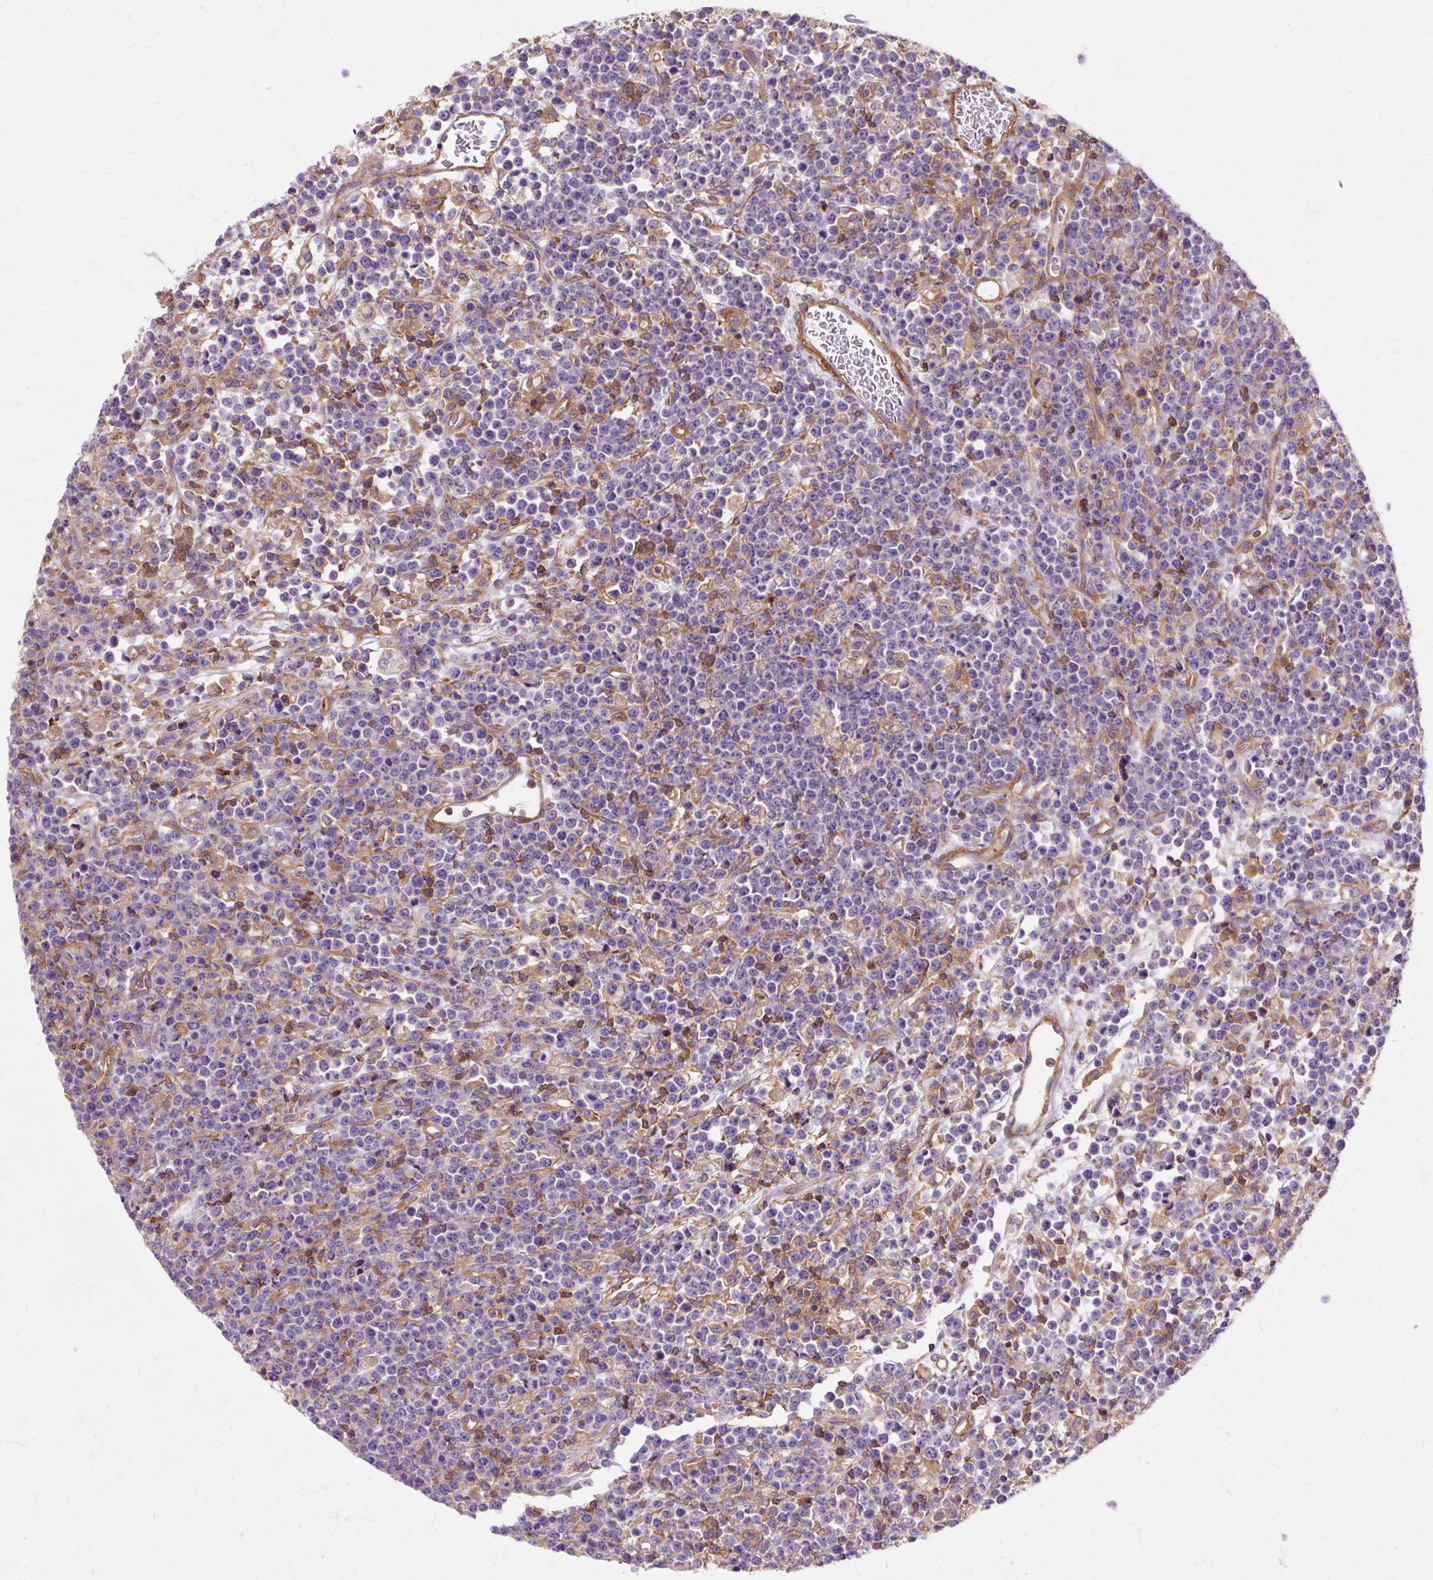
{"staining": {"intensity": "negative", "quantity": "none", "location": "none"}, "tissue": "lymphoma", "cell_type": "Tumor cells", "image_type": "cancer", "snomed": [{"axis": "morphology", "description": "Malignant lymphoma, non-Hodgkin's type, High grade"}, {"axis": "topography", "description": "Ovary"}], "caption": "Tumor cells show no significant protein expression in malignant lymphoma, non-Hodgkin's type (high-grade).", "gene": "TBC1D2B", "patient": {"sex": "female", "age": 56}}